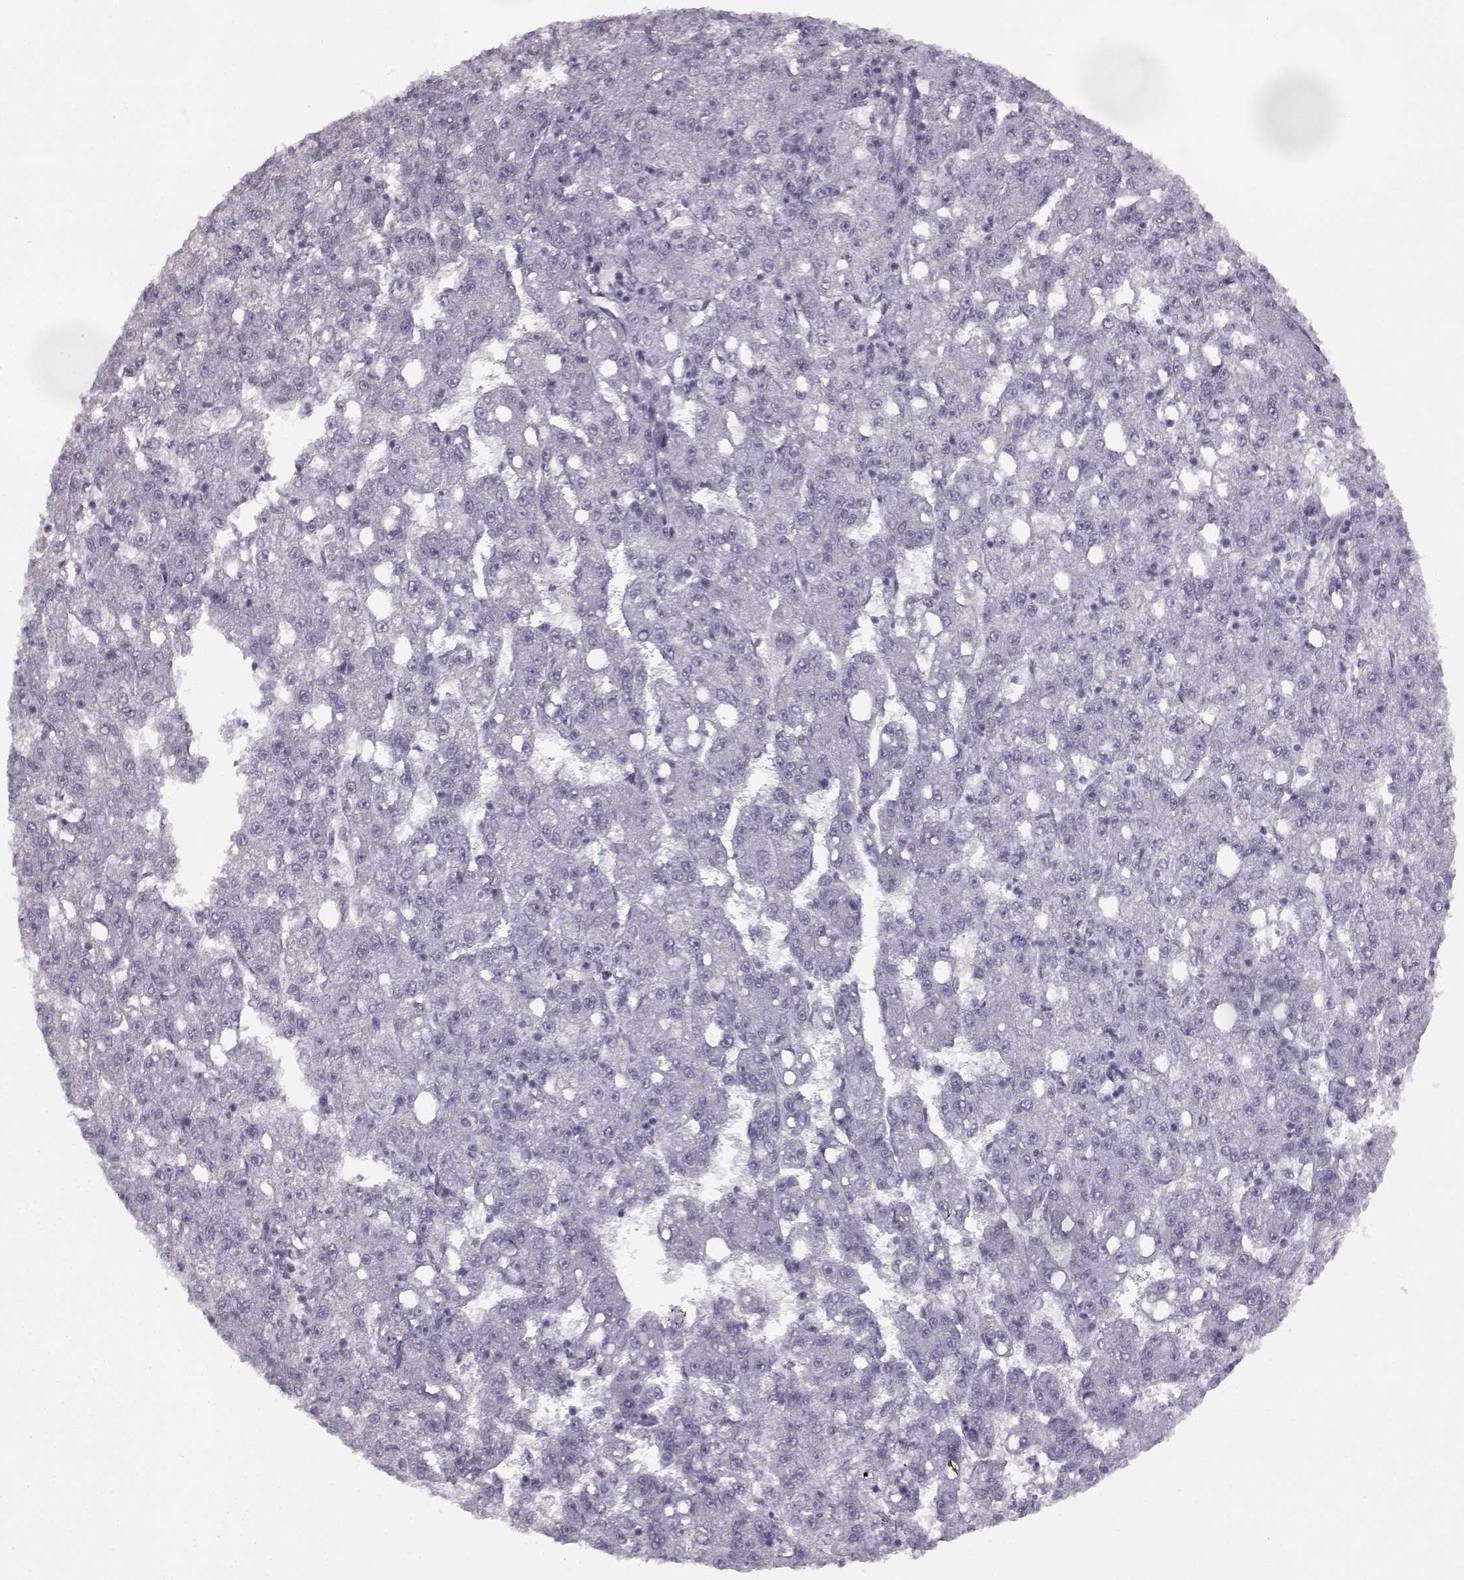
{"staining": {"intensity": "negative", "quantity": "none", "location": "none"}, "tissue": "liver cancer", "cell_type": "Tumor cells", "image_type": "cancer", "snomed": [{"axis": "morphology", "description": "Carcinoma, Hepatocellular, NOS"}, {"axis": "topography", "description": "Liver"}], "caption": "Tumor cells show no significant staining in liver cancer. (Stains: DAB (3,3'-diaminobenzidine) IHC with hematoxylin counter stain, Microscopy: brightfield microscopy at high magnification).", "gene": "SEMG2", "patient": {"sex": "female", "age": 65}}